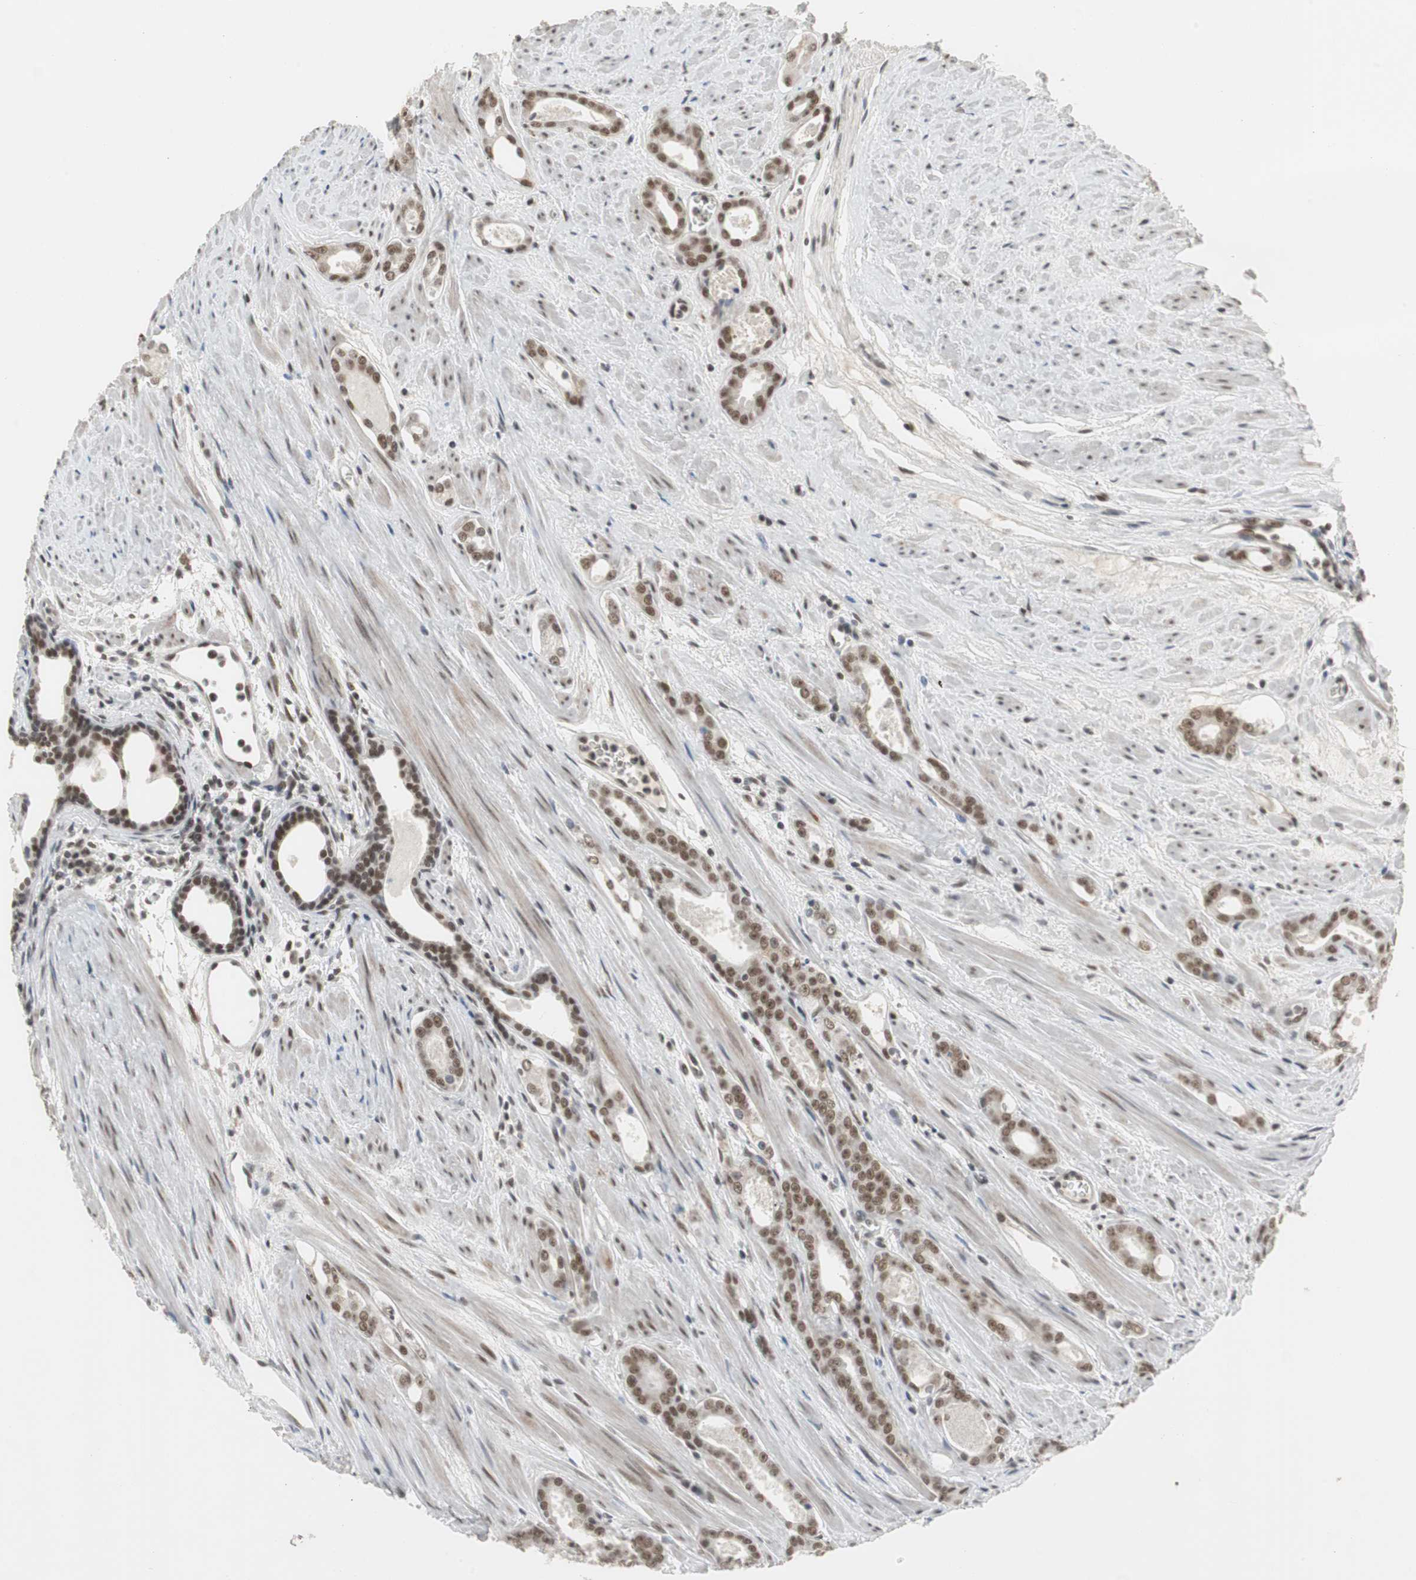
{"staining": {"intensity": "strong", "quantity": ">75%", "location": "nuclear"}, "tissue": "prostate cancer", "cell_type": "Tumor cells", "image_type": "cancer", "snomed": [{"axis": "morphology", "description": "Adenocarcinoma, Low grade"}, {"axis": "topography", "description": "Prostate"}], "caption": "A high amount of strong nuclear expression is identified in approximately >75% of tumor cells in prostate low-grade adenocarcinoma tissue. (Stains: DAB in brown, nuclei in blue, Microscopy: brightfield microscopy at high magnification).", "gene": "RTF1", "patient": {"sex": "male", "age": 57}}